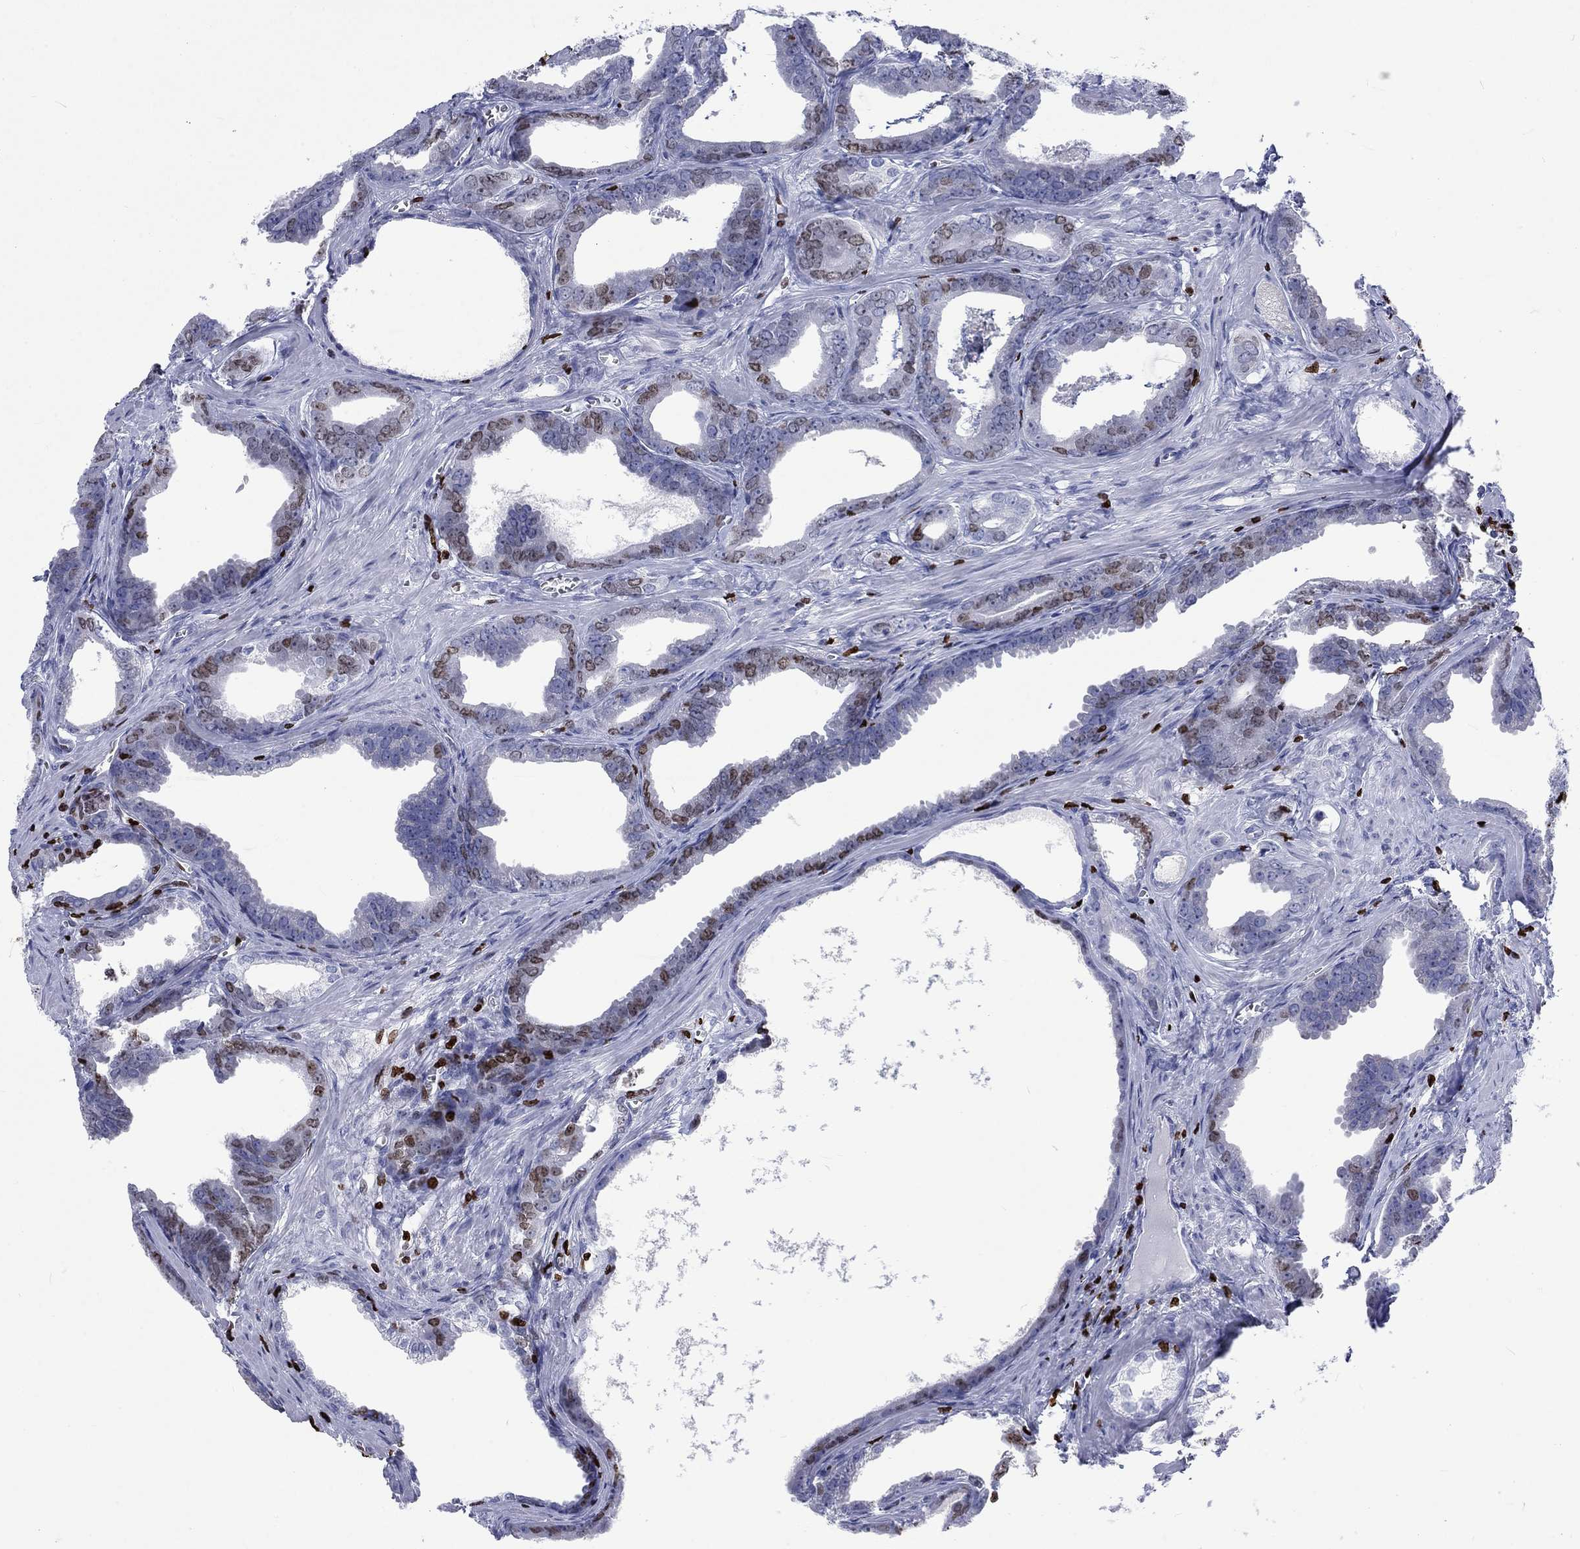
{"staining": {"intensity": "weak", "quantity": "25%-75%", "location": "nuclear"}, "tissue": "prostate cancer", "cell_type": "Tumor cells", "image_type": "cancer", "snomed": [{"axis": "morphology", "description": "Adenocarcinoma, NOS"}, {"axis": "topography", "description": "Prostate"}], "caption": "Adenocarcinoma (prostate) stained with immunohistochemistry exhibits weak nuclear expression in approximately 25%-75% of tumor cells.", "gene": "H1-5", "patient": {"sex": "male", "age": 66}}